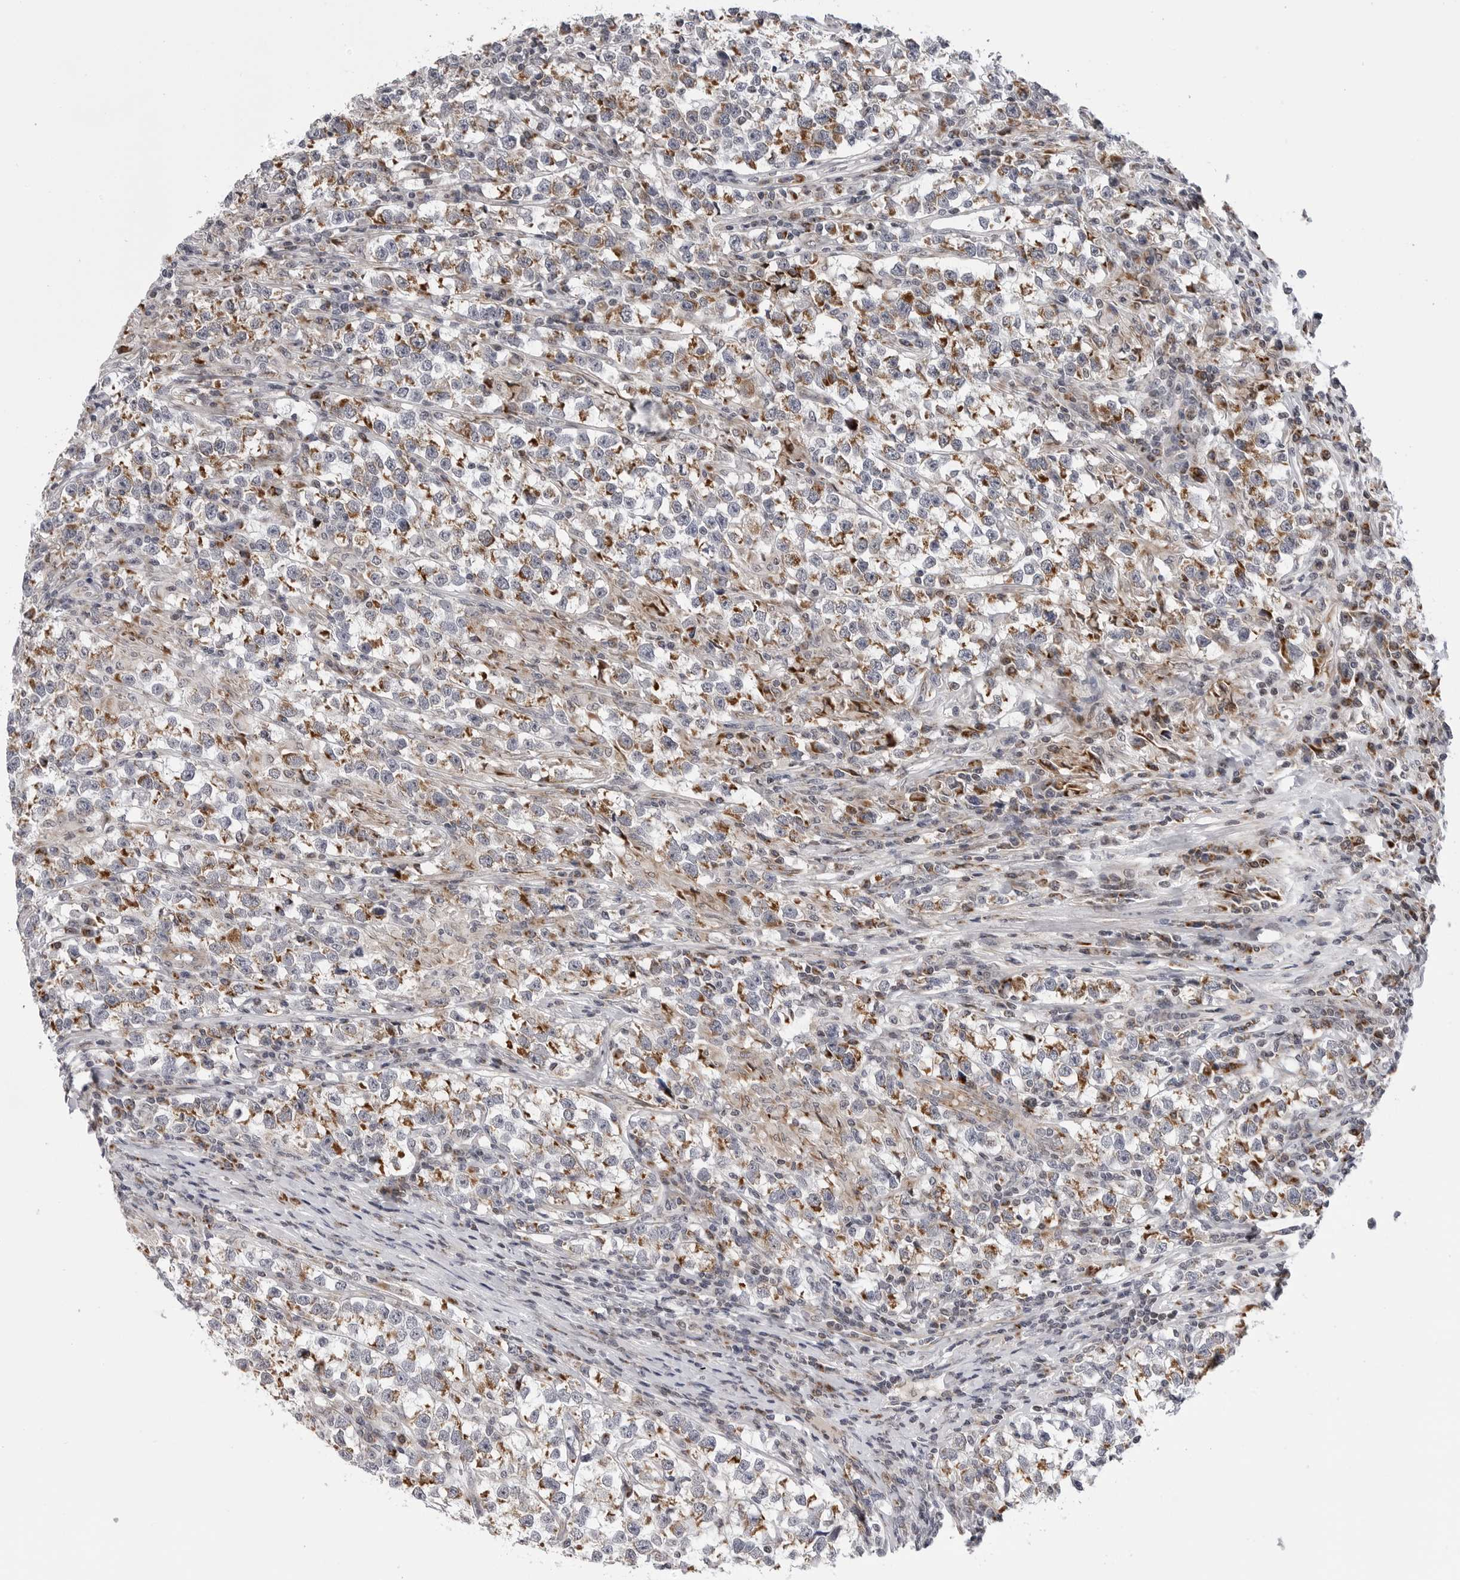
{"staining": {"intensity": "moderate", "quantity": ">75%", "location": "cytoplasmic/membranous"}, "tissue": "testis cancer", "cell_type": "Tumor cells", "image_type": "cancer", "snomed": [{"axis": "morphology", "description": "Normal tissue, NOS"}, {"axis": "morphology", "description": "Seminoma, NOS"}, {"axis": "topography", "description": "Testis"}], "caption": "Testis cancer (seminoma) stained with a protein marker exhibits moderate staining in tumor cells.", "gene": "CDK20", "patient": {"sex": "male", "age": 43}}